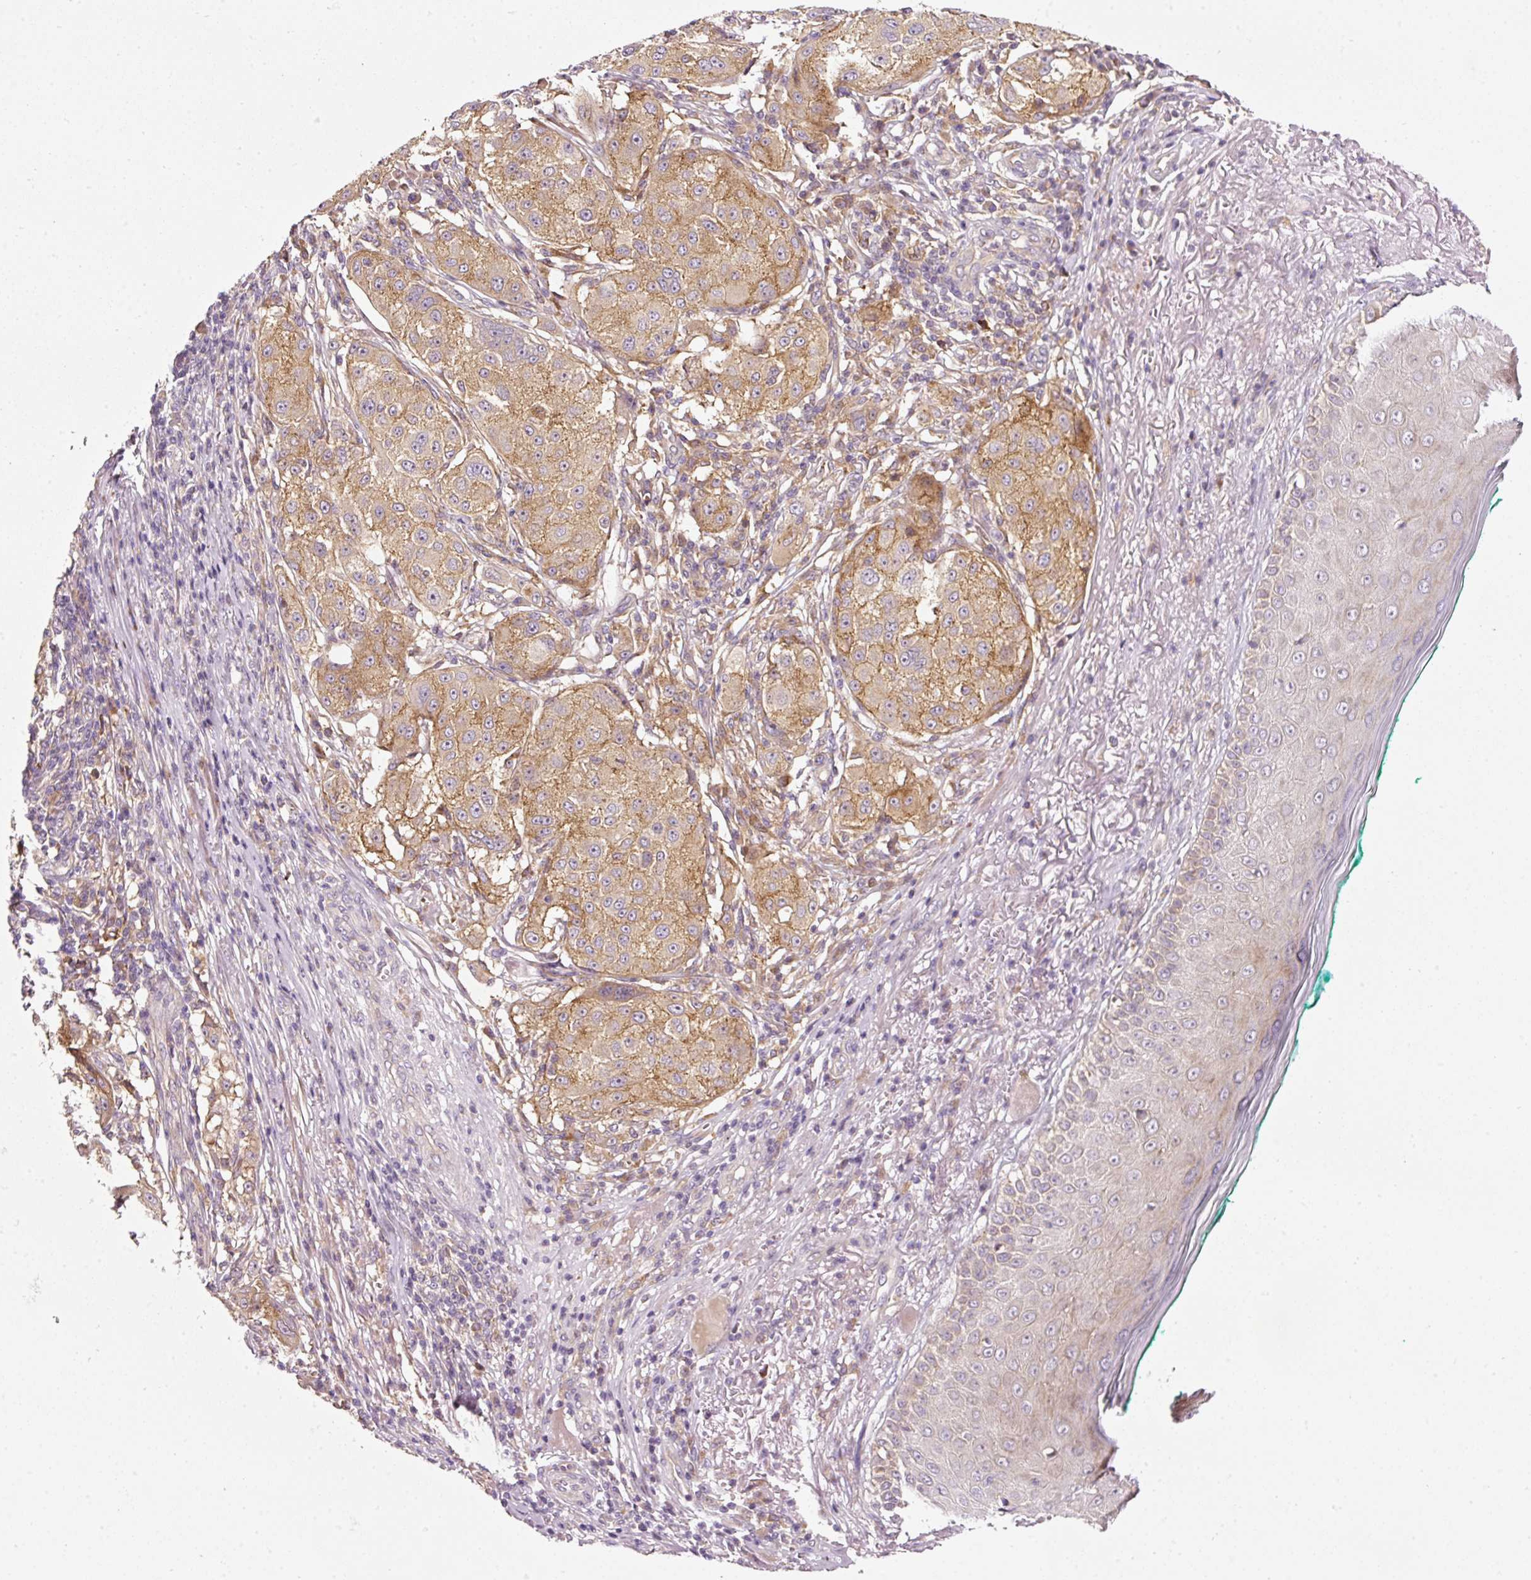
{"staining": {"intensity": "moderate", "quantity": ">75%", "location": "cytoplasmic/membranous"}, "tissue": "melanoma", "cell_type": "Tumor cells", "image_type": "cancer", "snomed": [{"axis": "morphology", "description": "Necrosis, NOS"}, {"axis": "morphology", "description": "Malignant melanoma, NOS"}, {"axis": "topography", "description": "Skin"}], "caption": "A medium amount of moderate cytoplasmic/membranous positivity is present in approximately >75% of tumor cells in melanoma tissue.", "gene": "NAPA", "patient": {"sex": "female", "age": 87}}